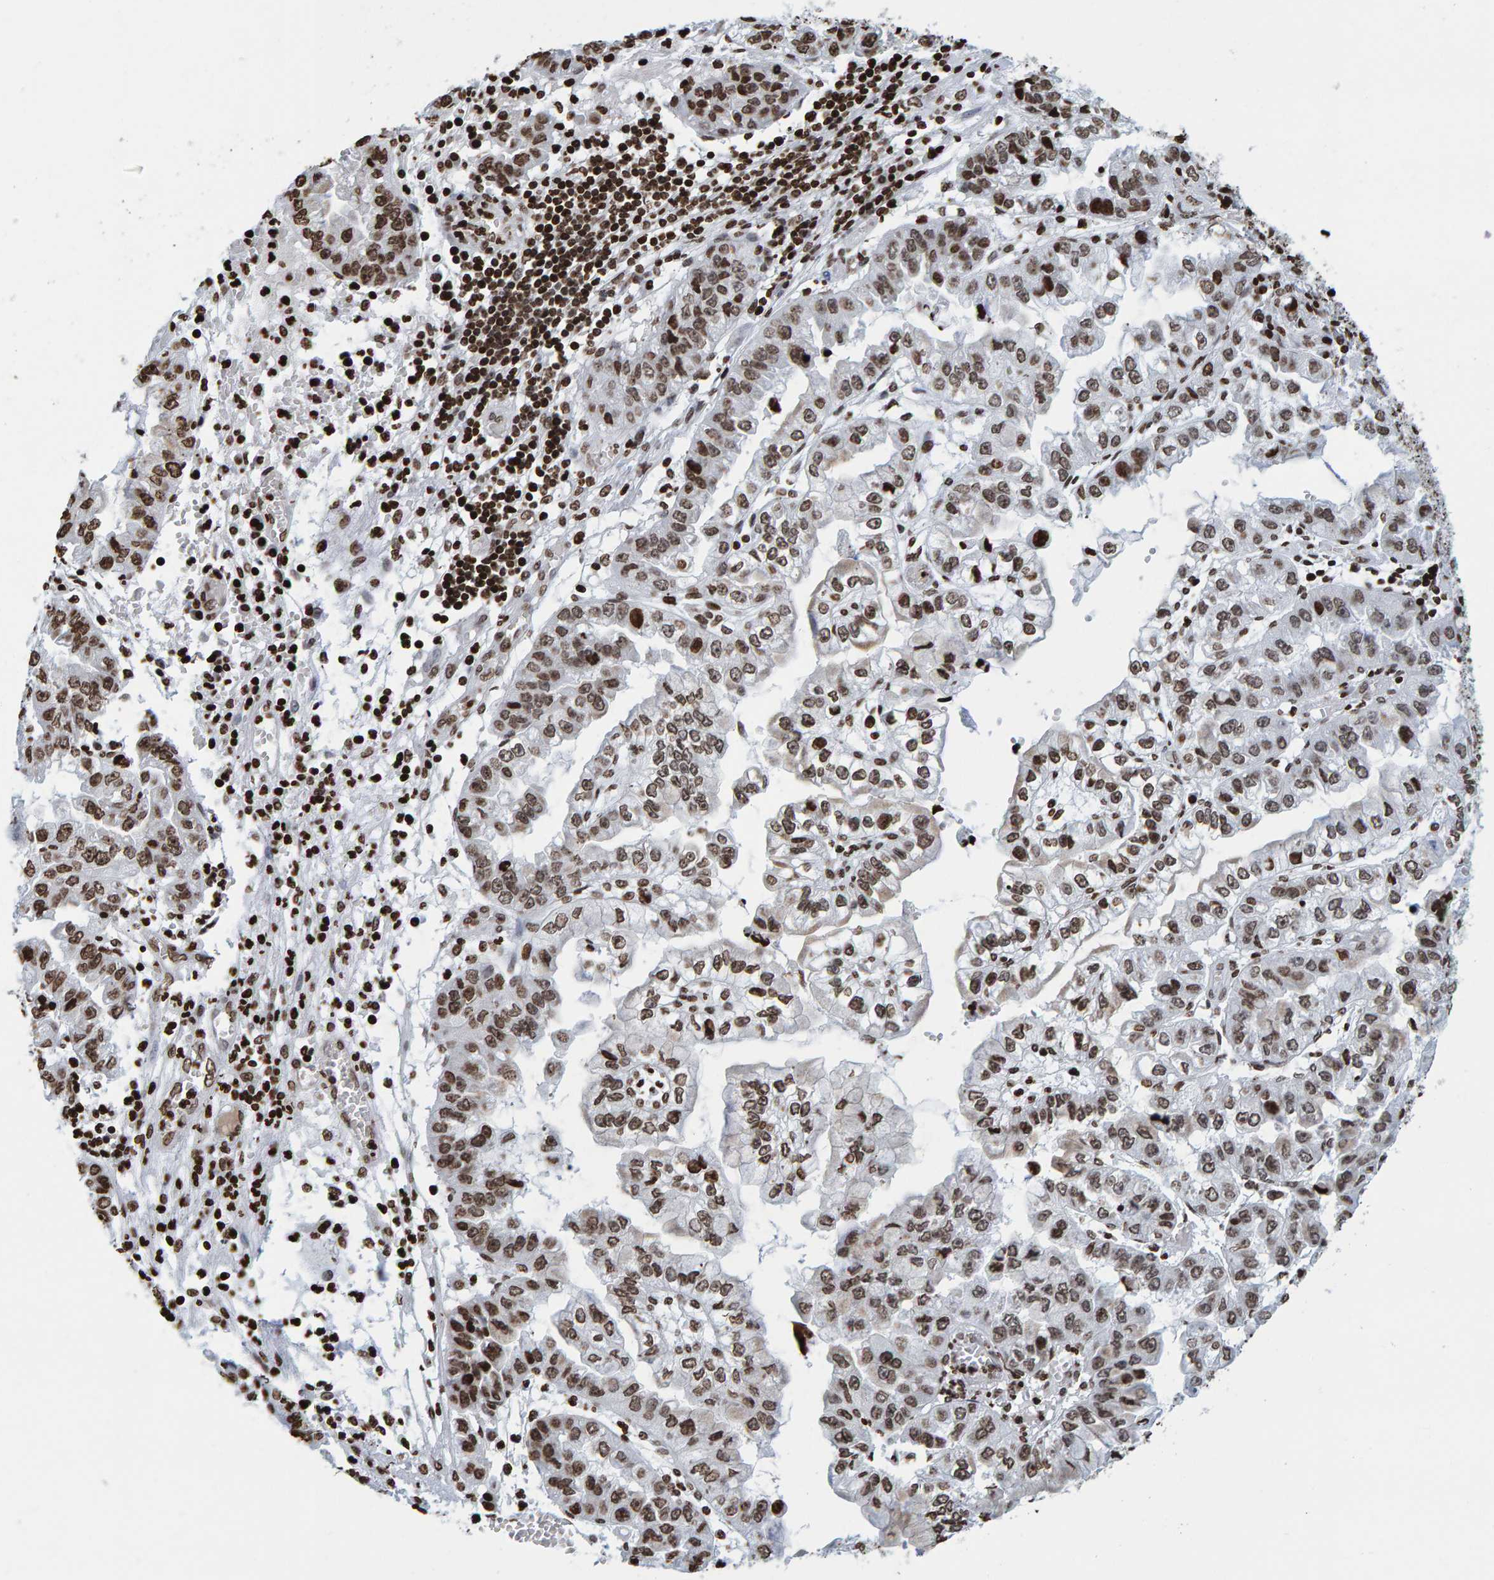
{"staining": {"intensity": "strong", "quantity": ">75%", "location": "nuclear"}, "tissue": "liver cancer", "cell_type": "Tumor cells", "image_type": "cancer", "snomed": [{"axis": "morphology", "description": "Cholangiocarcinoma"}, {"axis": "topography", "description": "Liver"}], "caption": "The histopathology image reveals immunohistochemical staining of cholangiocarcinoma (liver). There is strong nuclear staining is present in about >75% of tumor cells. The staining was performed using DAB, with brown indicating positive protein expression. Nuclei are stained blue with hematoxylin.", "gene": "BRF2", "patient": {"sex": "female", "age": 79}}